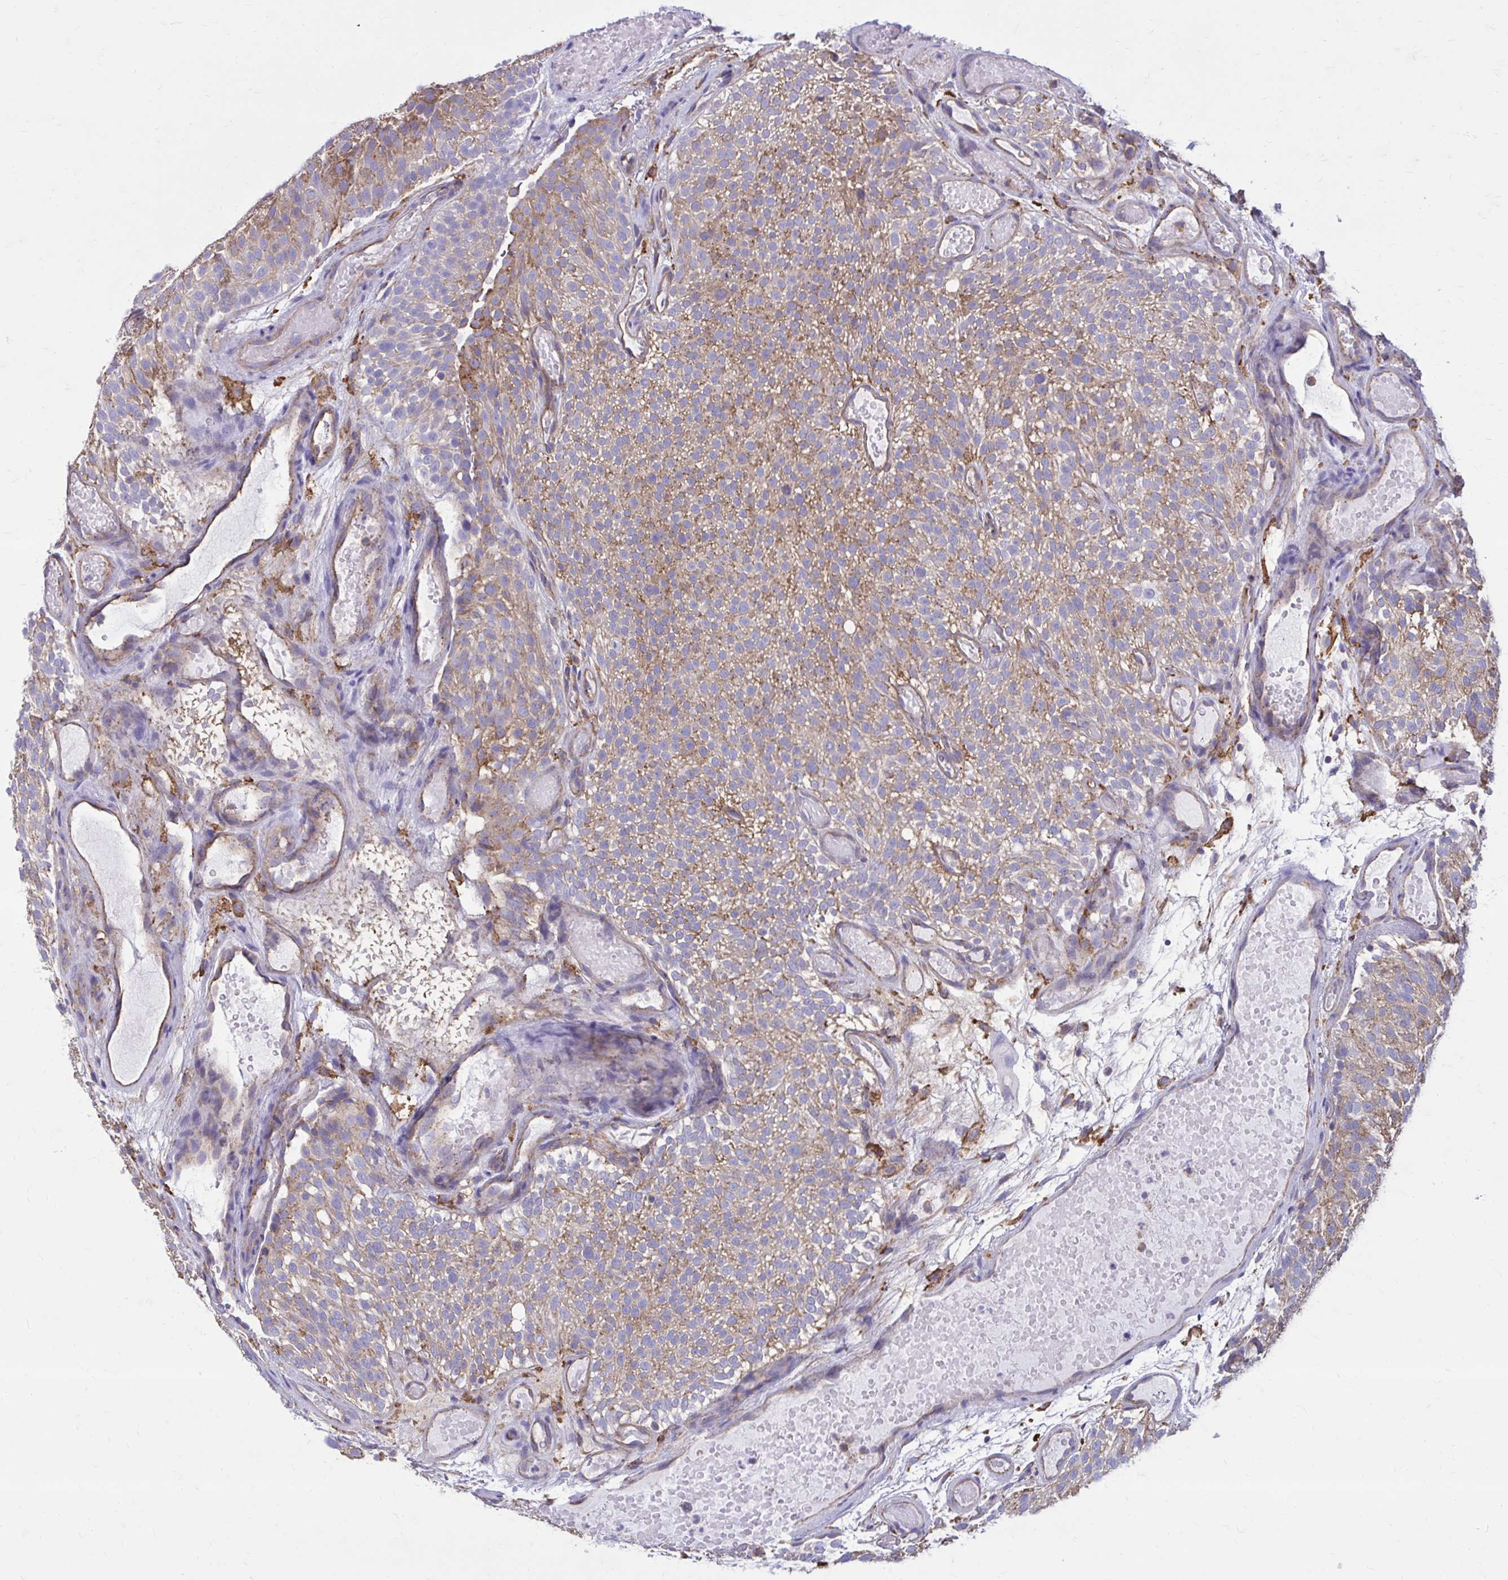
{"staining": {"intensity": "moderate", "quantity": "25%-75%", "location": "cytoplasmic/membranous"}, "tissue": "urothelial cancer", "cell_type": "Tumor cells", "image_type": "cancer", "snomed": [{"axis": "morphology", "description": "Urothelial carcinoma, Low grade"}, {"axis": "topography", "description": "Urinary bladder"}], "caption": "IHC photomicrograph of neoplastic tissue: urothelial cancer stained using immunohistochemistry (IHC) shows medium levels of moderate protein expression localized specifically in the cytoplasmic/membranous of tumor cells, appearing as a cytoplasmic/membranous brown color.", "gene": "CLTA", "patient": {"sex": "male", "age": 78}}